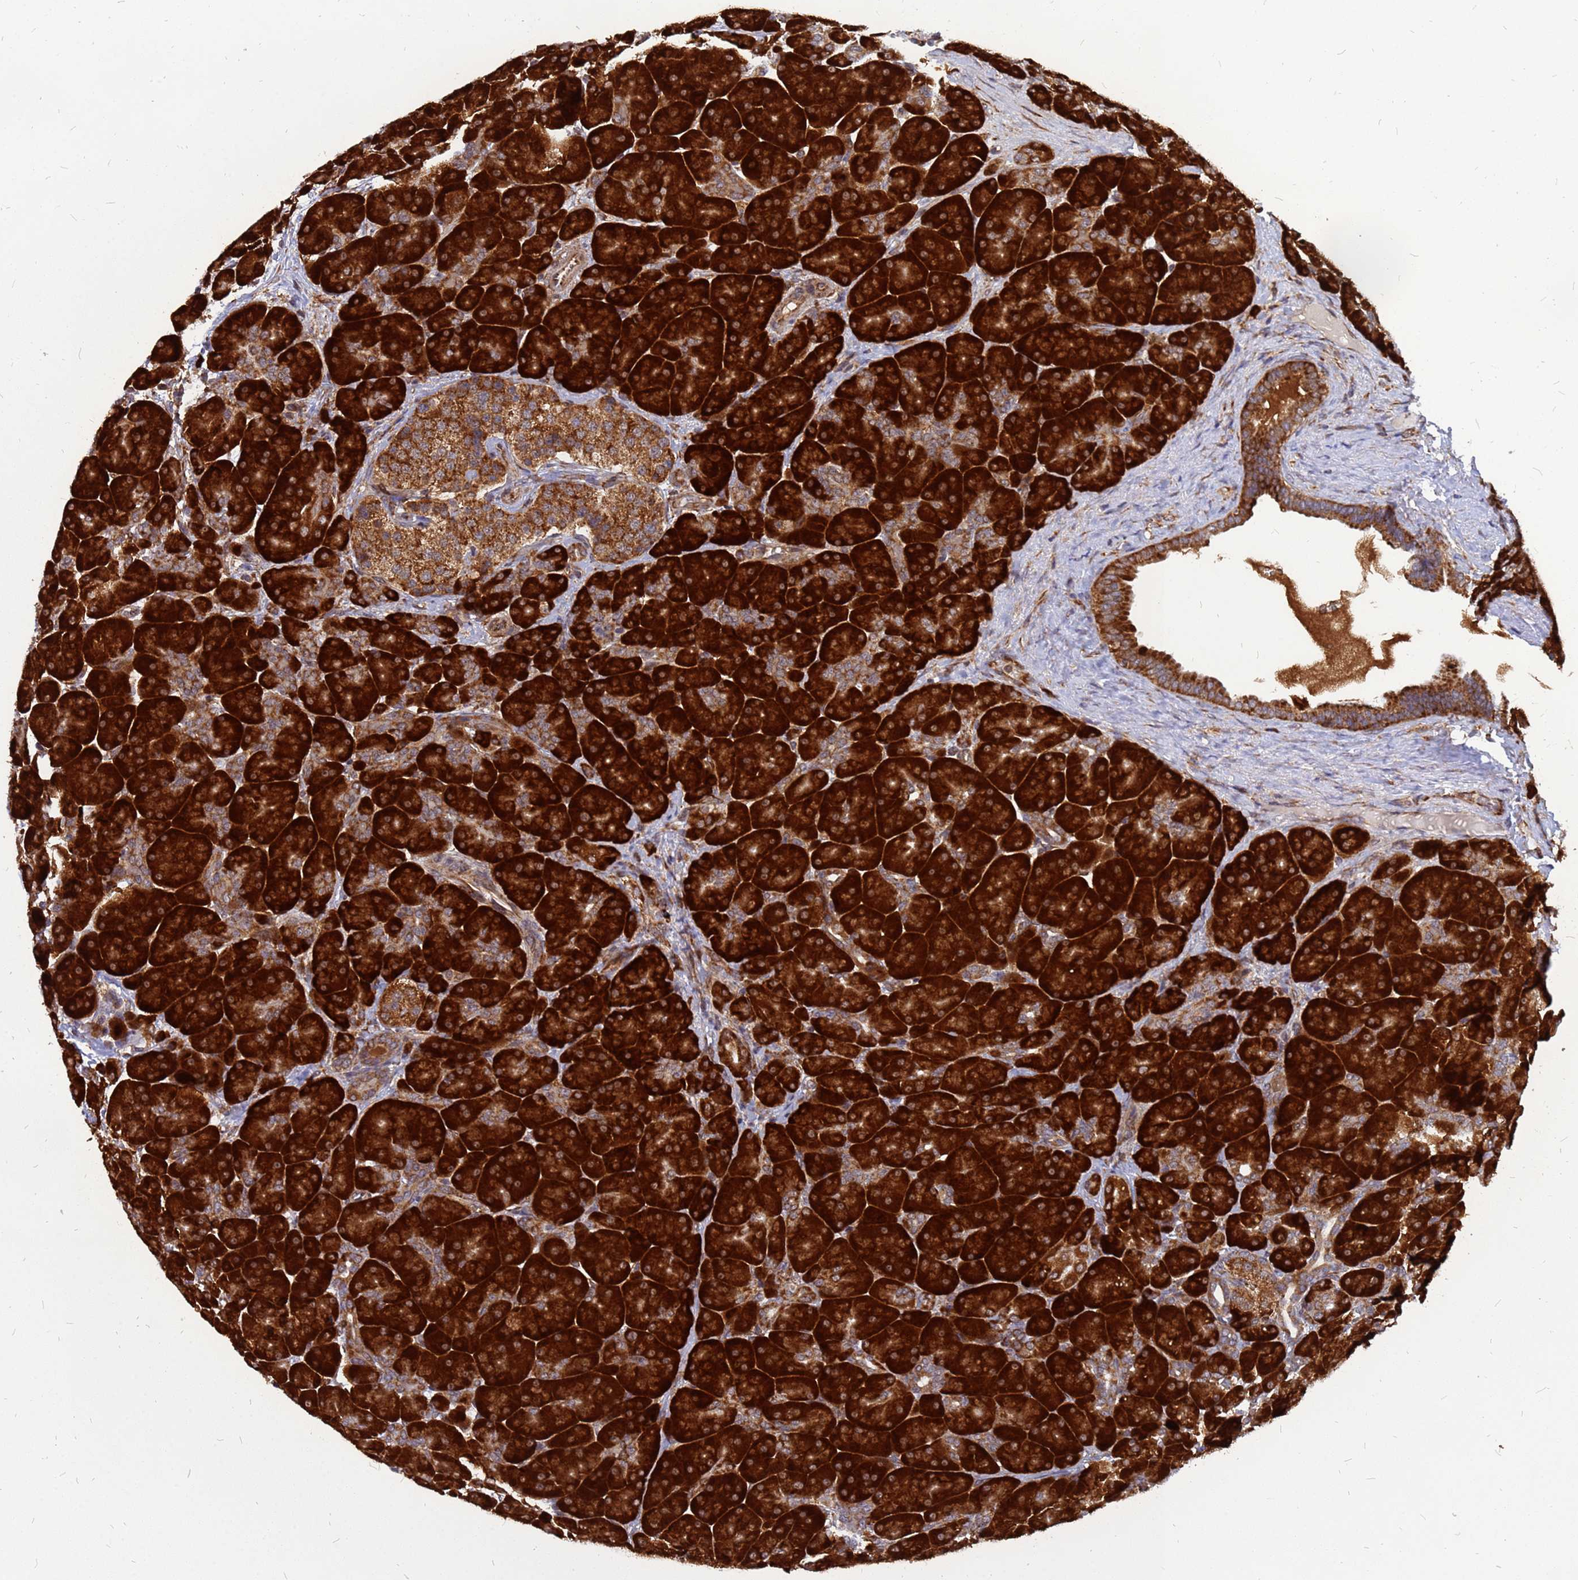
{"staining": {"intensity": "strong", "quantity": ">75%", "location": "cytoplasmic/membranous"}, "tissue": "pancreas", "cell_type": "Exocrine glandular cells", "image_type": "normal", "snomed": [{"axis": "morphology", "description": "Normal tissue, NOS"}, {"axis": "topography", "description": "Pancreas"}], "caption": "A photomicrograph showing strong cytoplasmic/membranous positivity in about >75% of exocrine glandular cells in normal pancreas, as visualized by brown immunohistochemical staining.", "gene": "RPL8", "patient": {"sex": "male", "age": 66}}